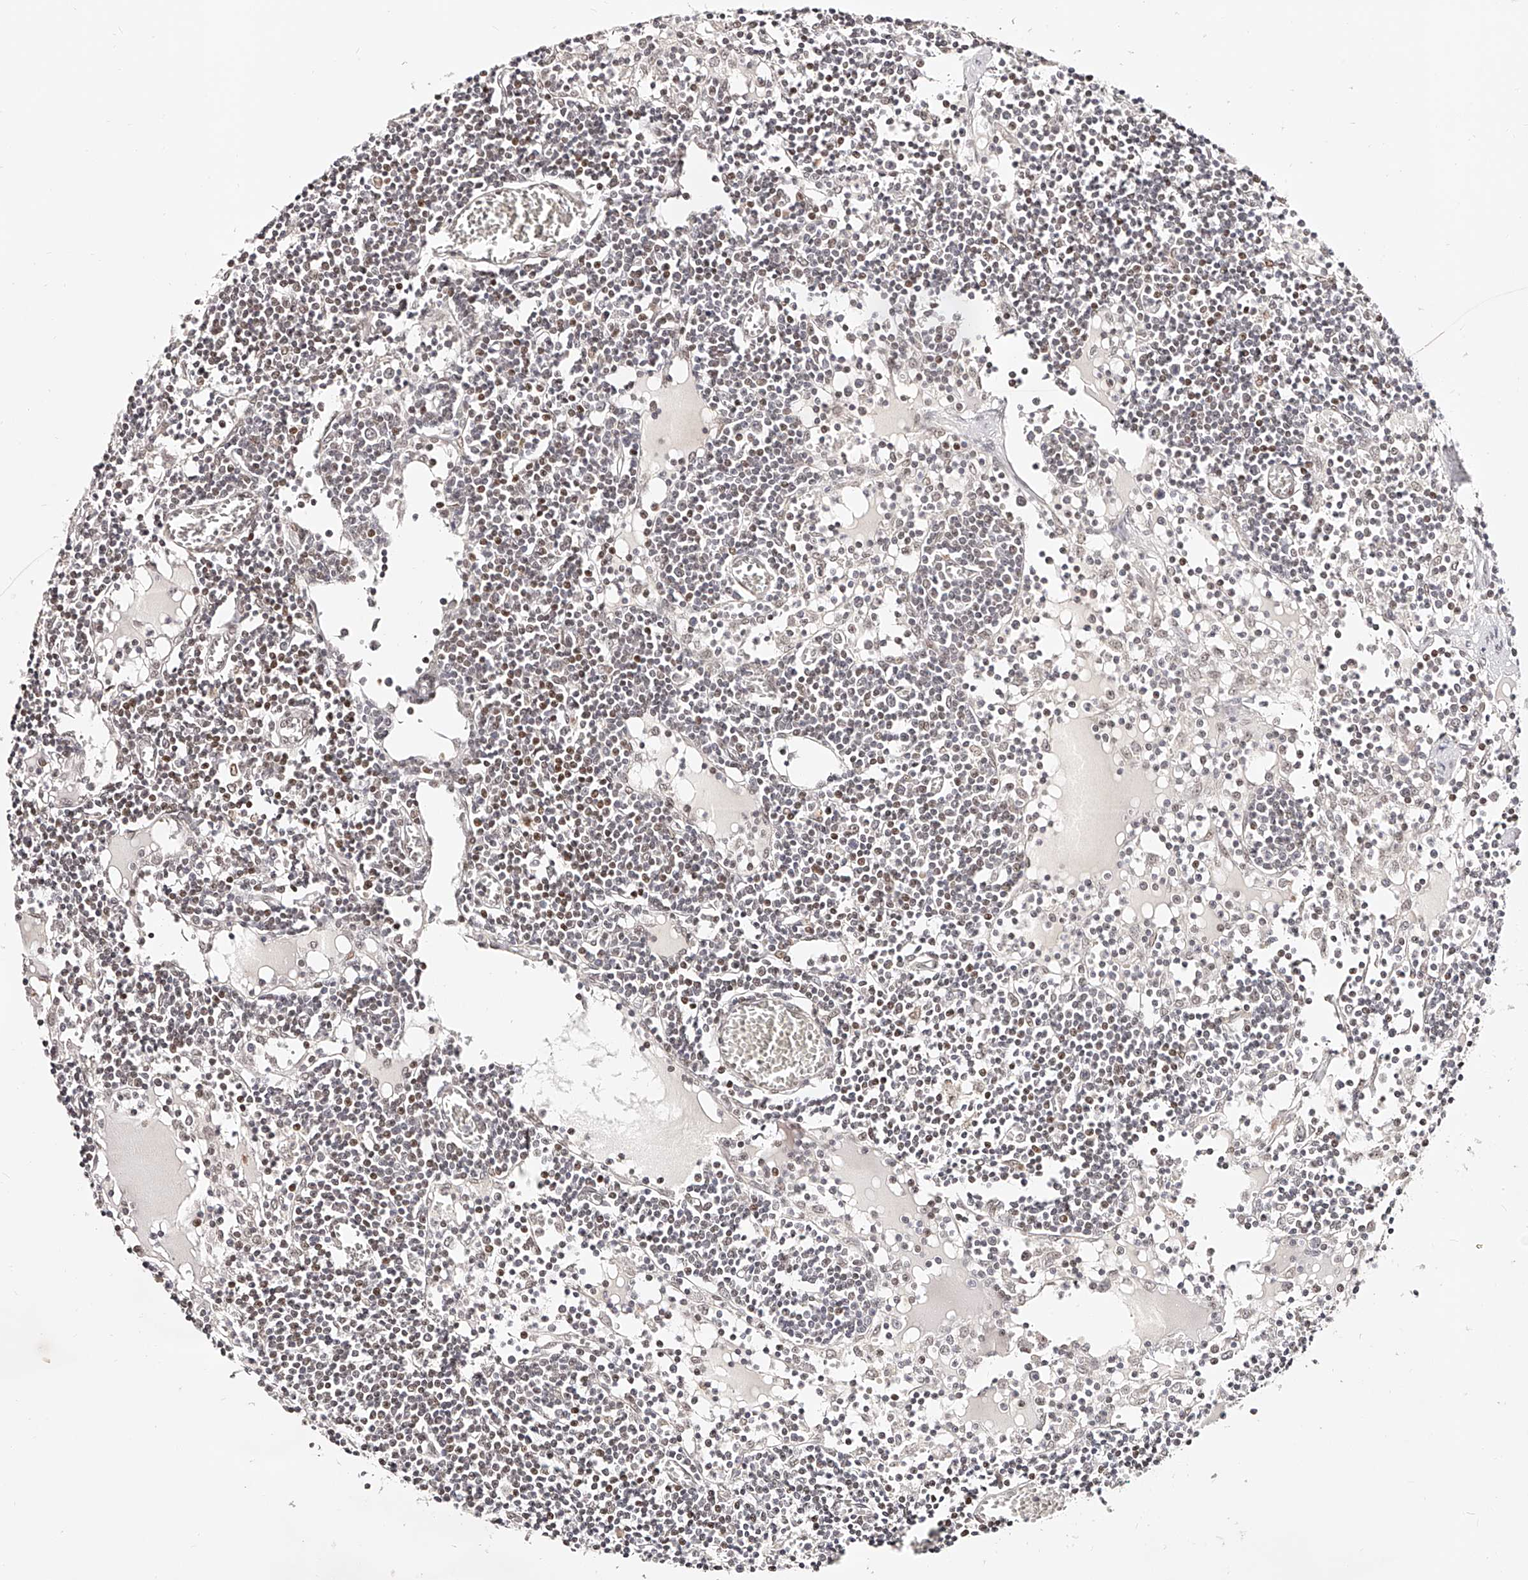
{"staining": {"intensity": "weak", "quantity": "25%-75%", "location": "nuclear"}, "tissue": "lymph node", "cell_type": "Germinal center cells", "image_type": "normal", "snomed": [{"axis": "morphology", "description": "Normal tissue, NOS"}, {"axis": "topography", "description": "Lymph node"}], "caption": "IHC micrograph of normal lymph node: human lymph node stained using immunohistochemistry (IHC) reveals low levels of weak protein expression localized specifically in the nuclear of germinal center cells, appearing as a nuclear brown color.", "gene": "USF3", "patient": {"sex": "female", "age": 11}}